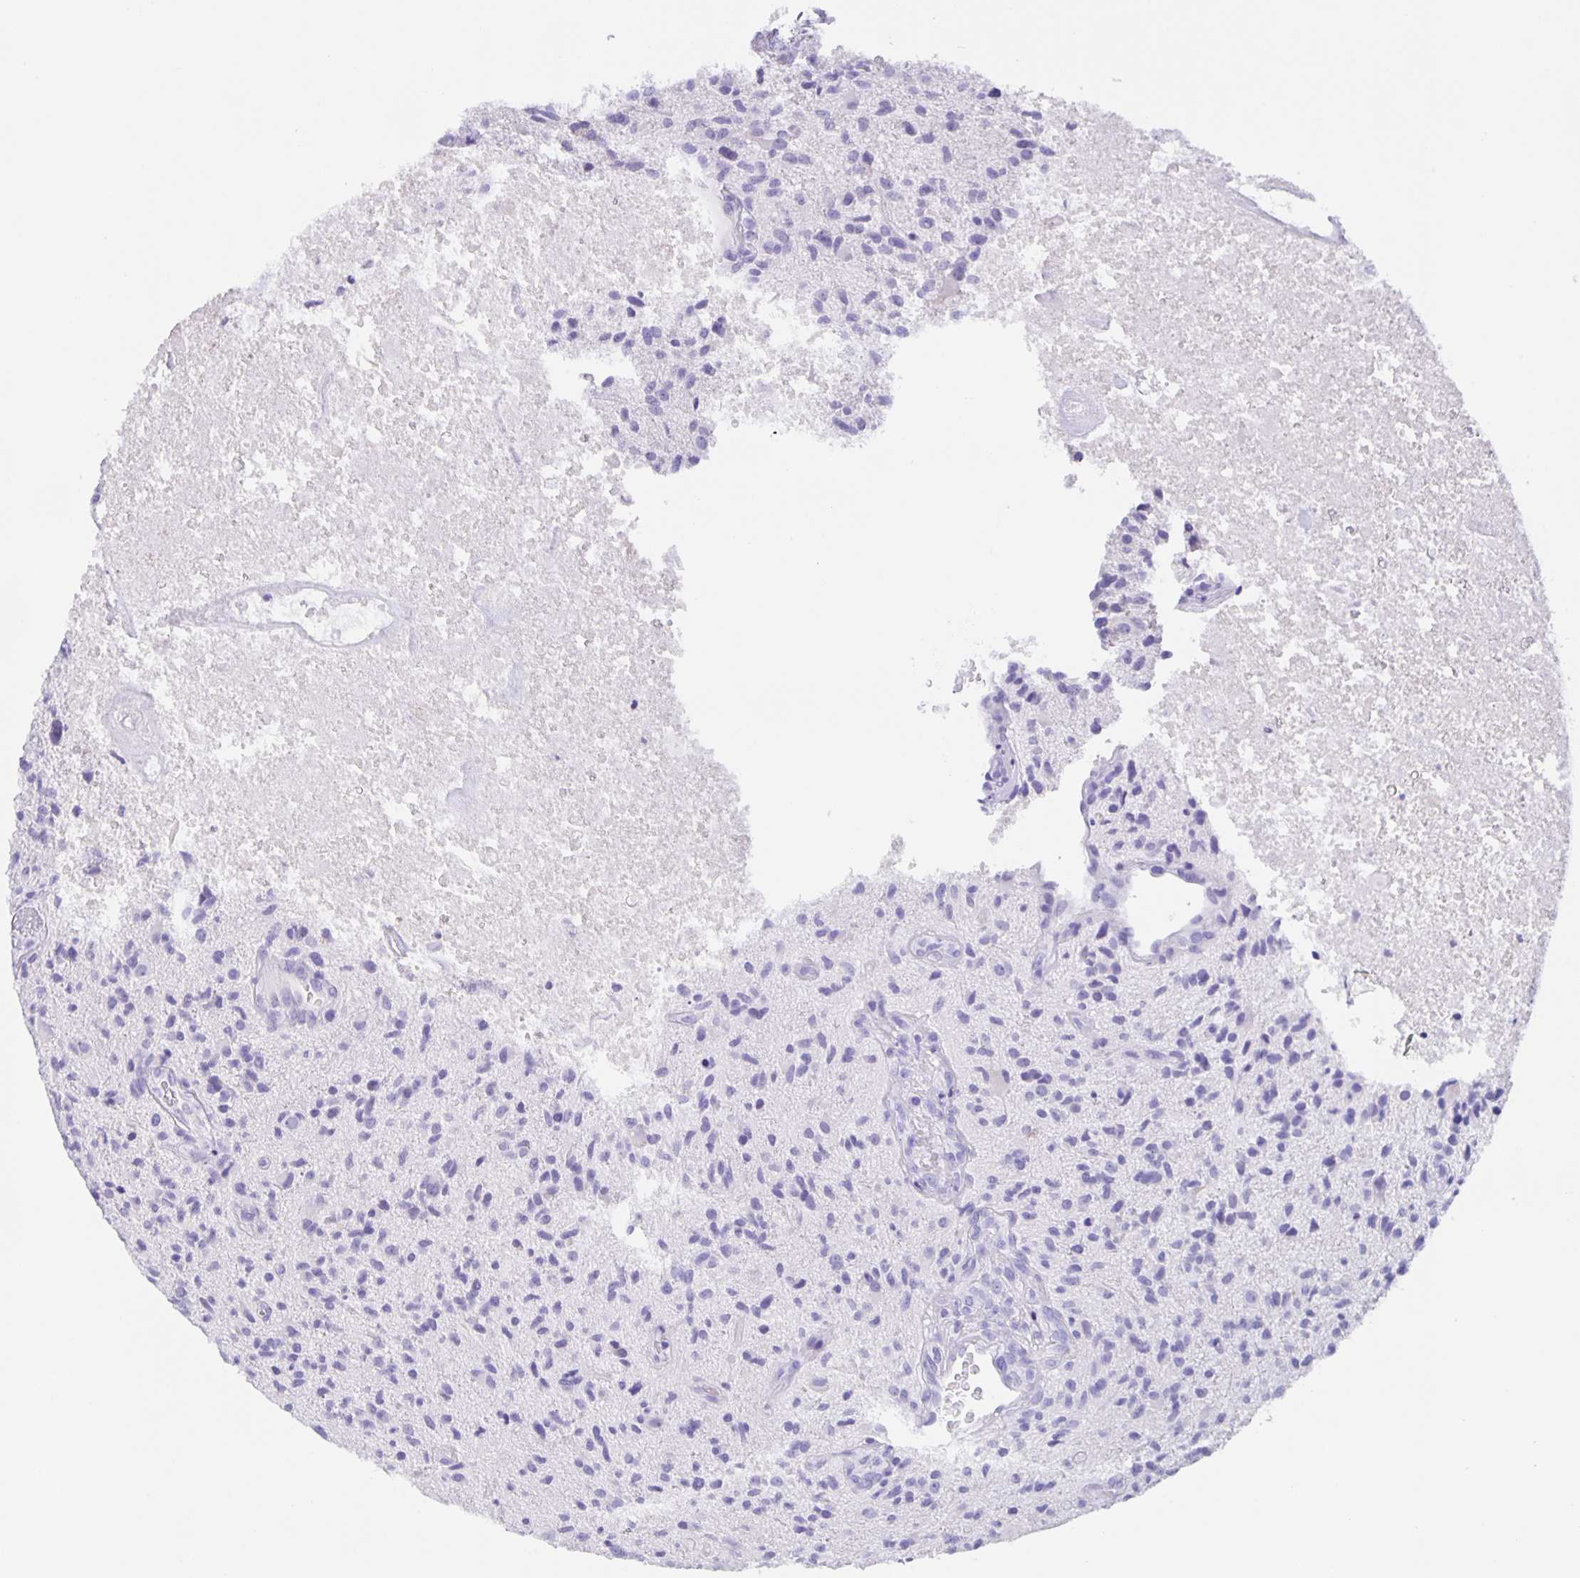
{"staining": {"intensity": "negative", "quantity": "none", "location": "none"}, "tissue": "glioma", "cell_type": "Tumor cells", "image_type": "cancer", "snomed": [{"axis": "morphology", "description": "Glioma, malignant, High grade"}, {"axis": "topography", "description": "Brain"}], "caption": "Immunohistochemistry (IHC) histopathology image of neoplastic tissue: malignant high-grade glioma stained with DAB (3,3'-diaminobenzidine) shows no significant protein expression in tumor cells.", "gene": "GUCA2A", "patient": {"sex": "male", "age": 55}}